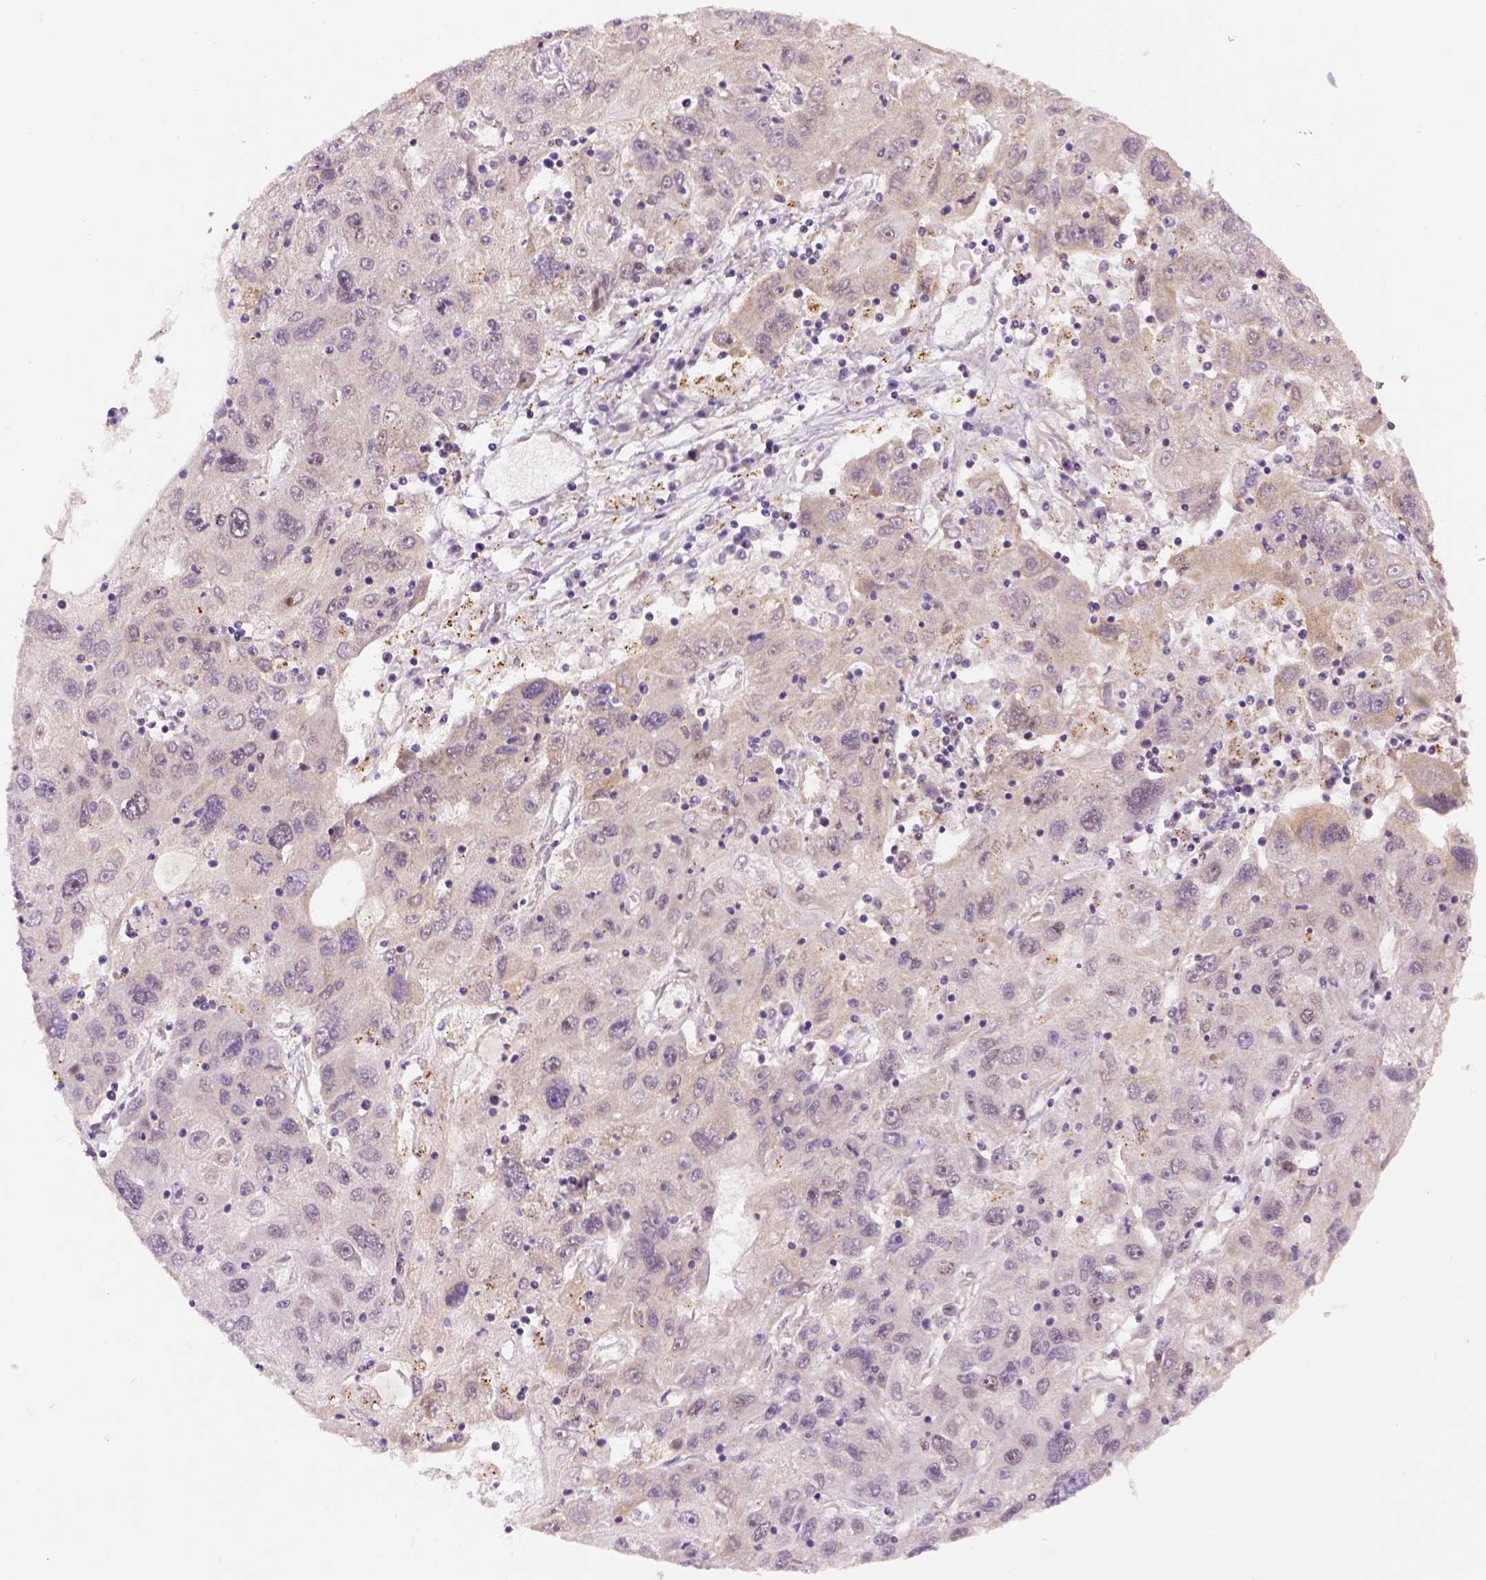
{"staining": {"intensity": "weak", "quantity": "<25%", "location": "cytoplasmic/membranous"}, "tissue": "stomach cancer", "cell_type": "Tumor cells", "image_type": "cancer", "snomed": [{"axis": "morphology", "description": "Adenocarcinoma, NOS"}, {"axis": "topography", "description": "Stomach"}], "caption": "A micrograph of stomach adenocarcinoma stained for a protein shows no brown staining in tumor cells.", "gene": "KAZN", "patient": {"sex": "male", "age": 56}}